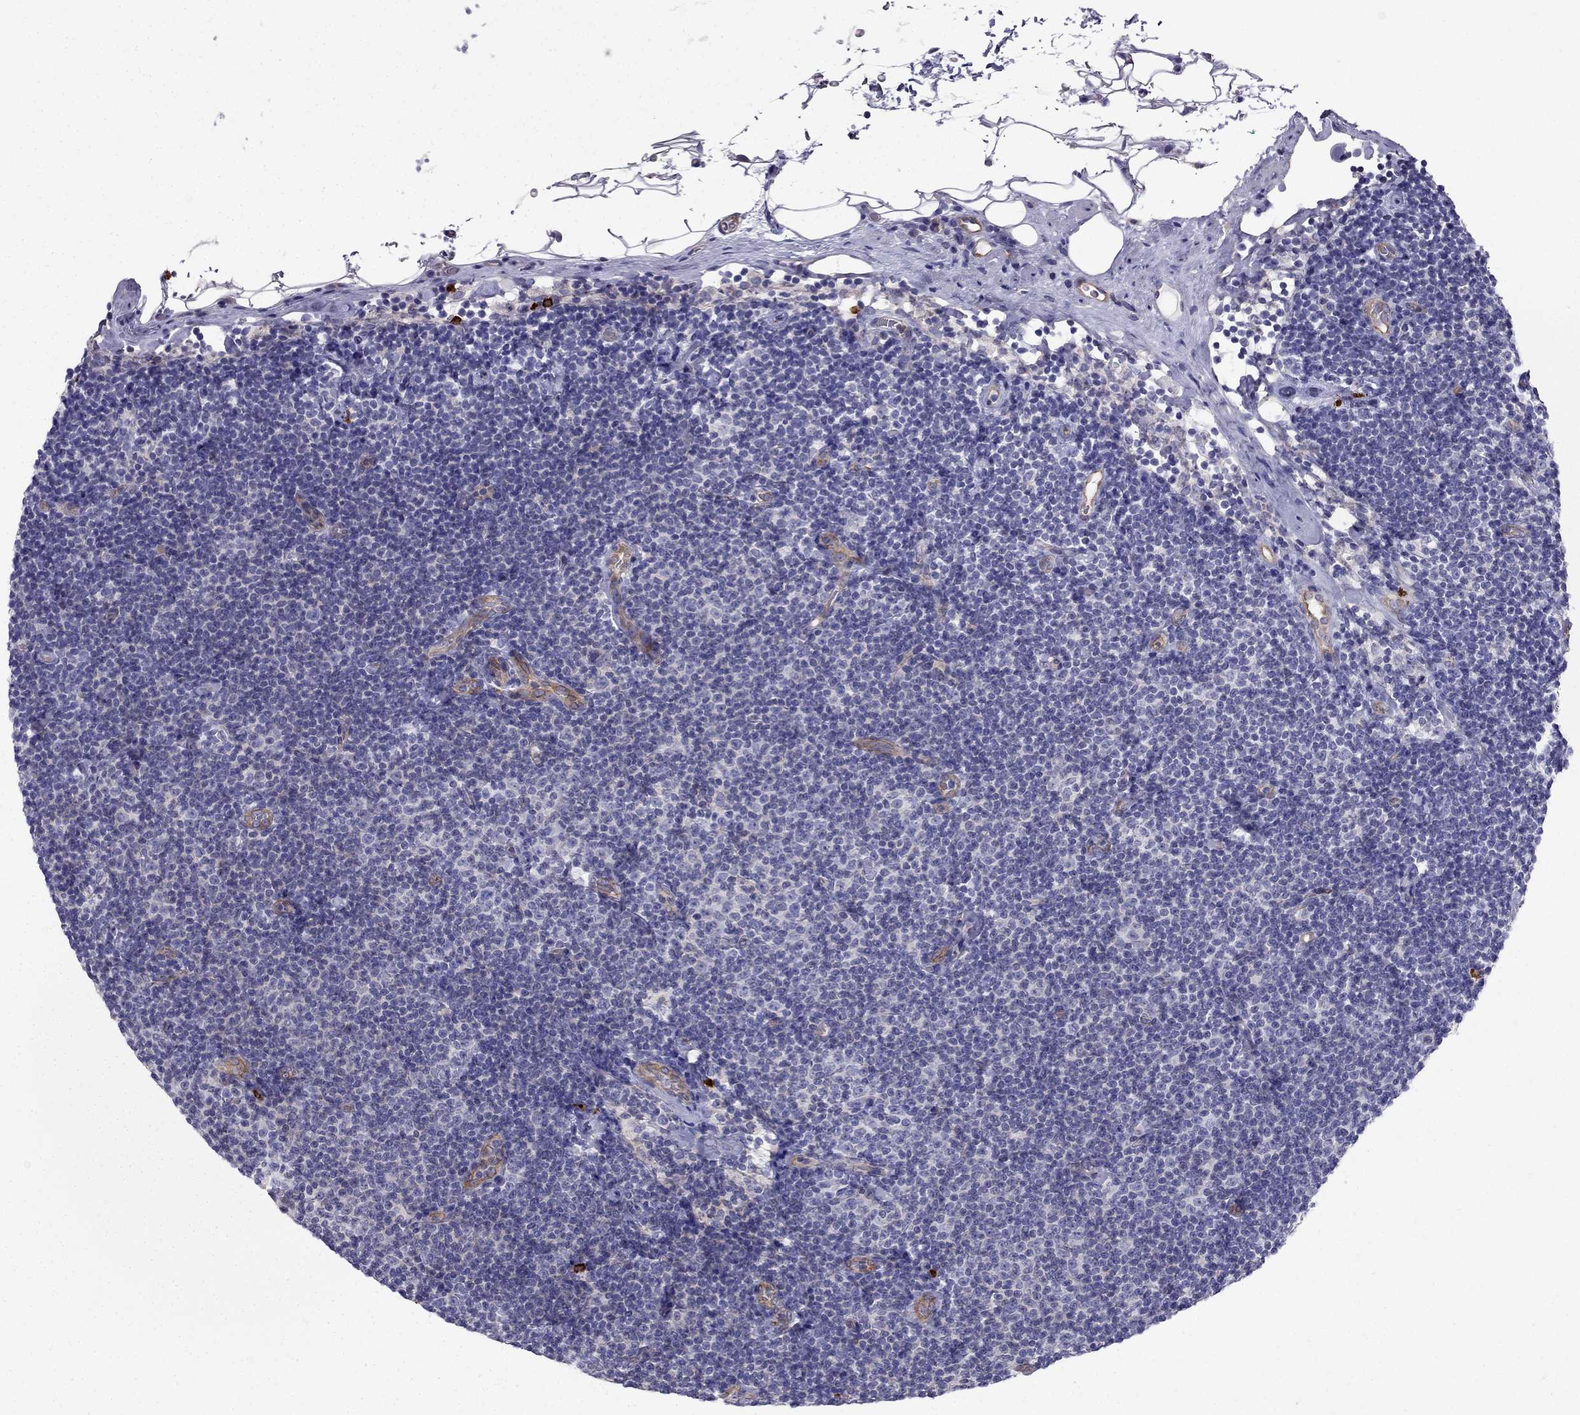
{"staining": {"intensity": "negative", "quantity": "none", "location": "none"}, "tissue": "lymphoma", "cell_type": "Tumor cells", "image_type": "cancer", "snomed": [{"axis": "morphology", "description": "Malignant lymphoma, non-Hodgkin's type, Low grade"}, {"axis": "topography", "description": "Lymph node"}], "caption": "Malignant lymphoma, non-Hodgkin's type (low-grade) was stained to show a protein in brown. There is no significant positivity in tumor cells.", "gene": "ENOX1", "patient": {"sex": "male", "age": 81}}